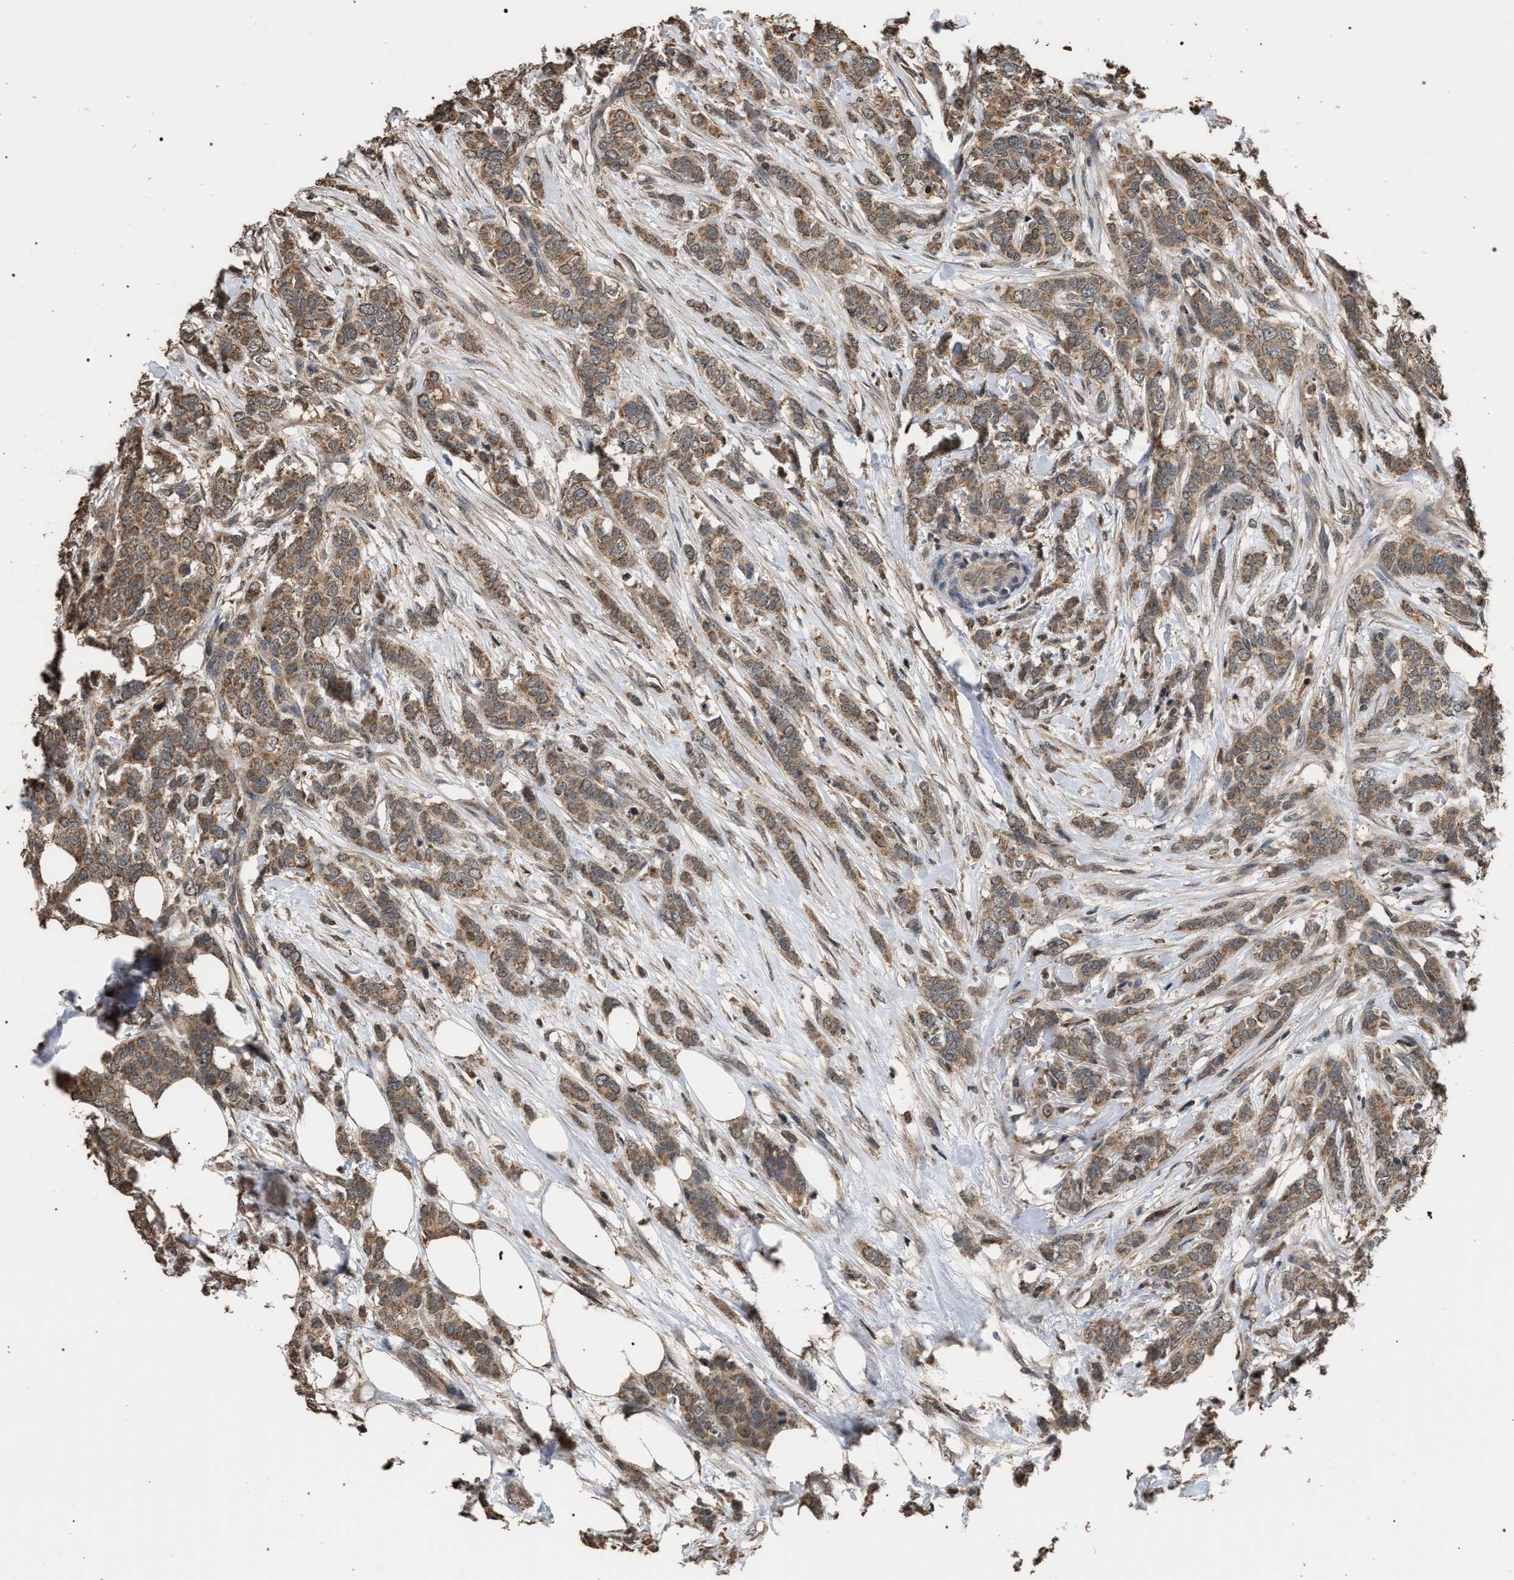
{"staining": {"intensity": "moderate", "quantity": ">75%", "location": "cytoplasmic/membranous"}, "tissue": "breast cancer", "cell_type": "Tumor cells", "image_type": "cancer", "snomed": [{"axis": "morphology", "description": "Lobular carcinoma"}, {"axis": "topography", "description": "Skin"}, {"axis": "topography", "description": "Breast"}], "caption": "Lobular carcinoma (breast) stained with DAB immunohistochemistry (IHC) displays medium levels of moderate cytoplasmic/membranous positivity in about >75% of tumor cells.", "gene": "NAA35", "patient": {"sex": "female", "age": 46}}